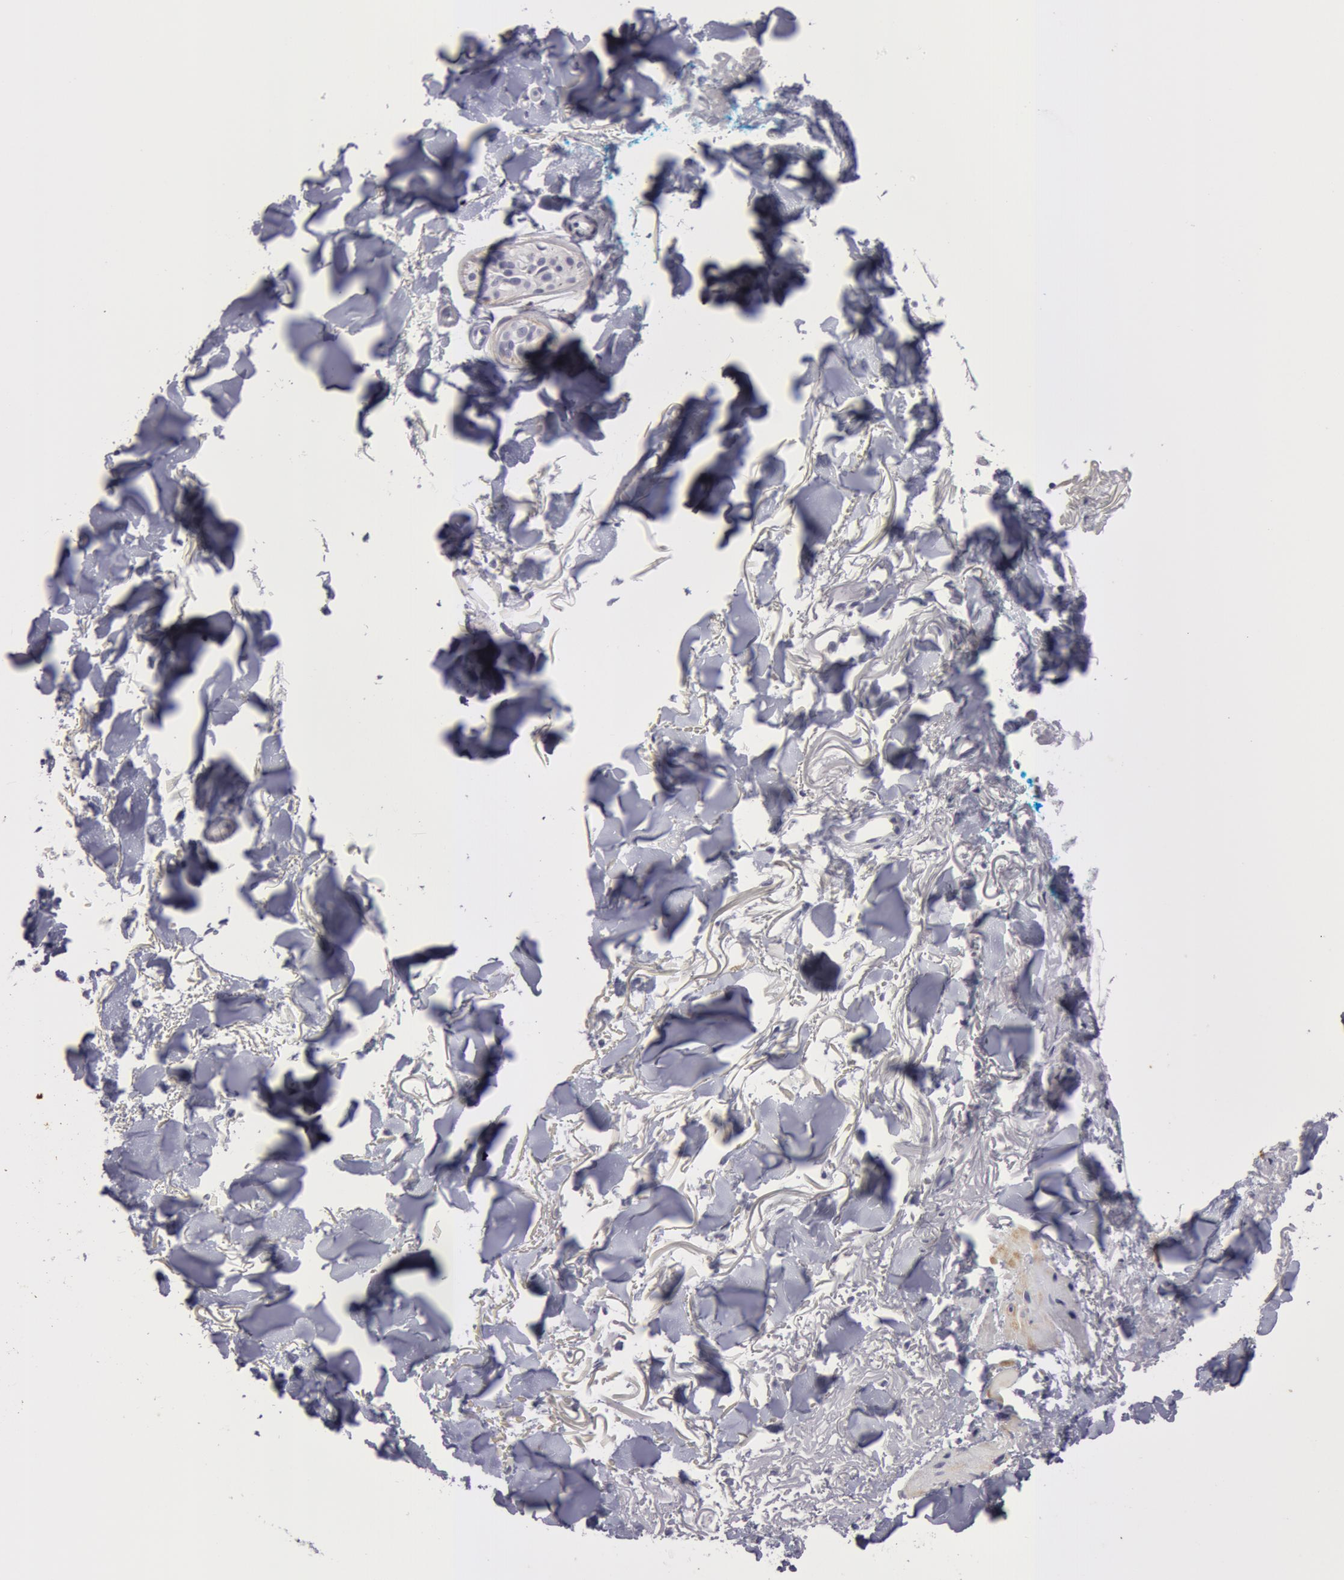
{"staining": {"intensity": "negative", "quantity": "none", "location": "none"}, "tissue": "skin", "cell_type": "Fibroblasts", "image_type": "normal", "snomed": [{"axis": "morphology", "description": "Normal tissue, NOS"}, {"axis": "topography", "description": "Skin"}], "caption": "The histopathology image shows no significant staining in fibroblasts of skin.", "gene": "NLGN4X", "patient": {"sex": "male", "age": 86}}